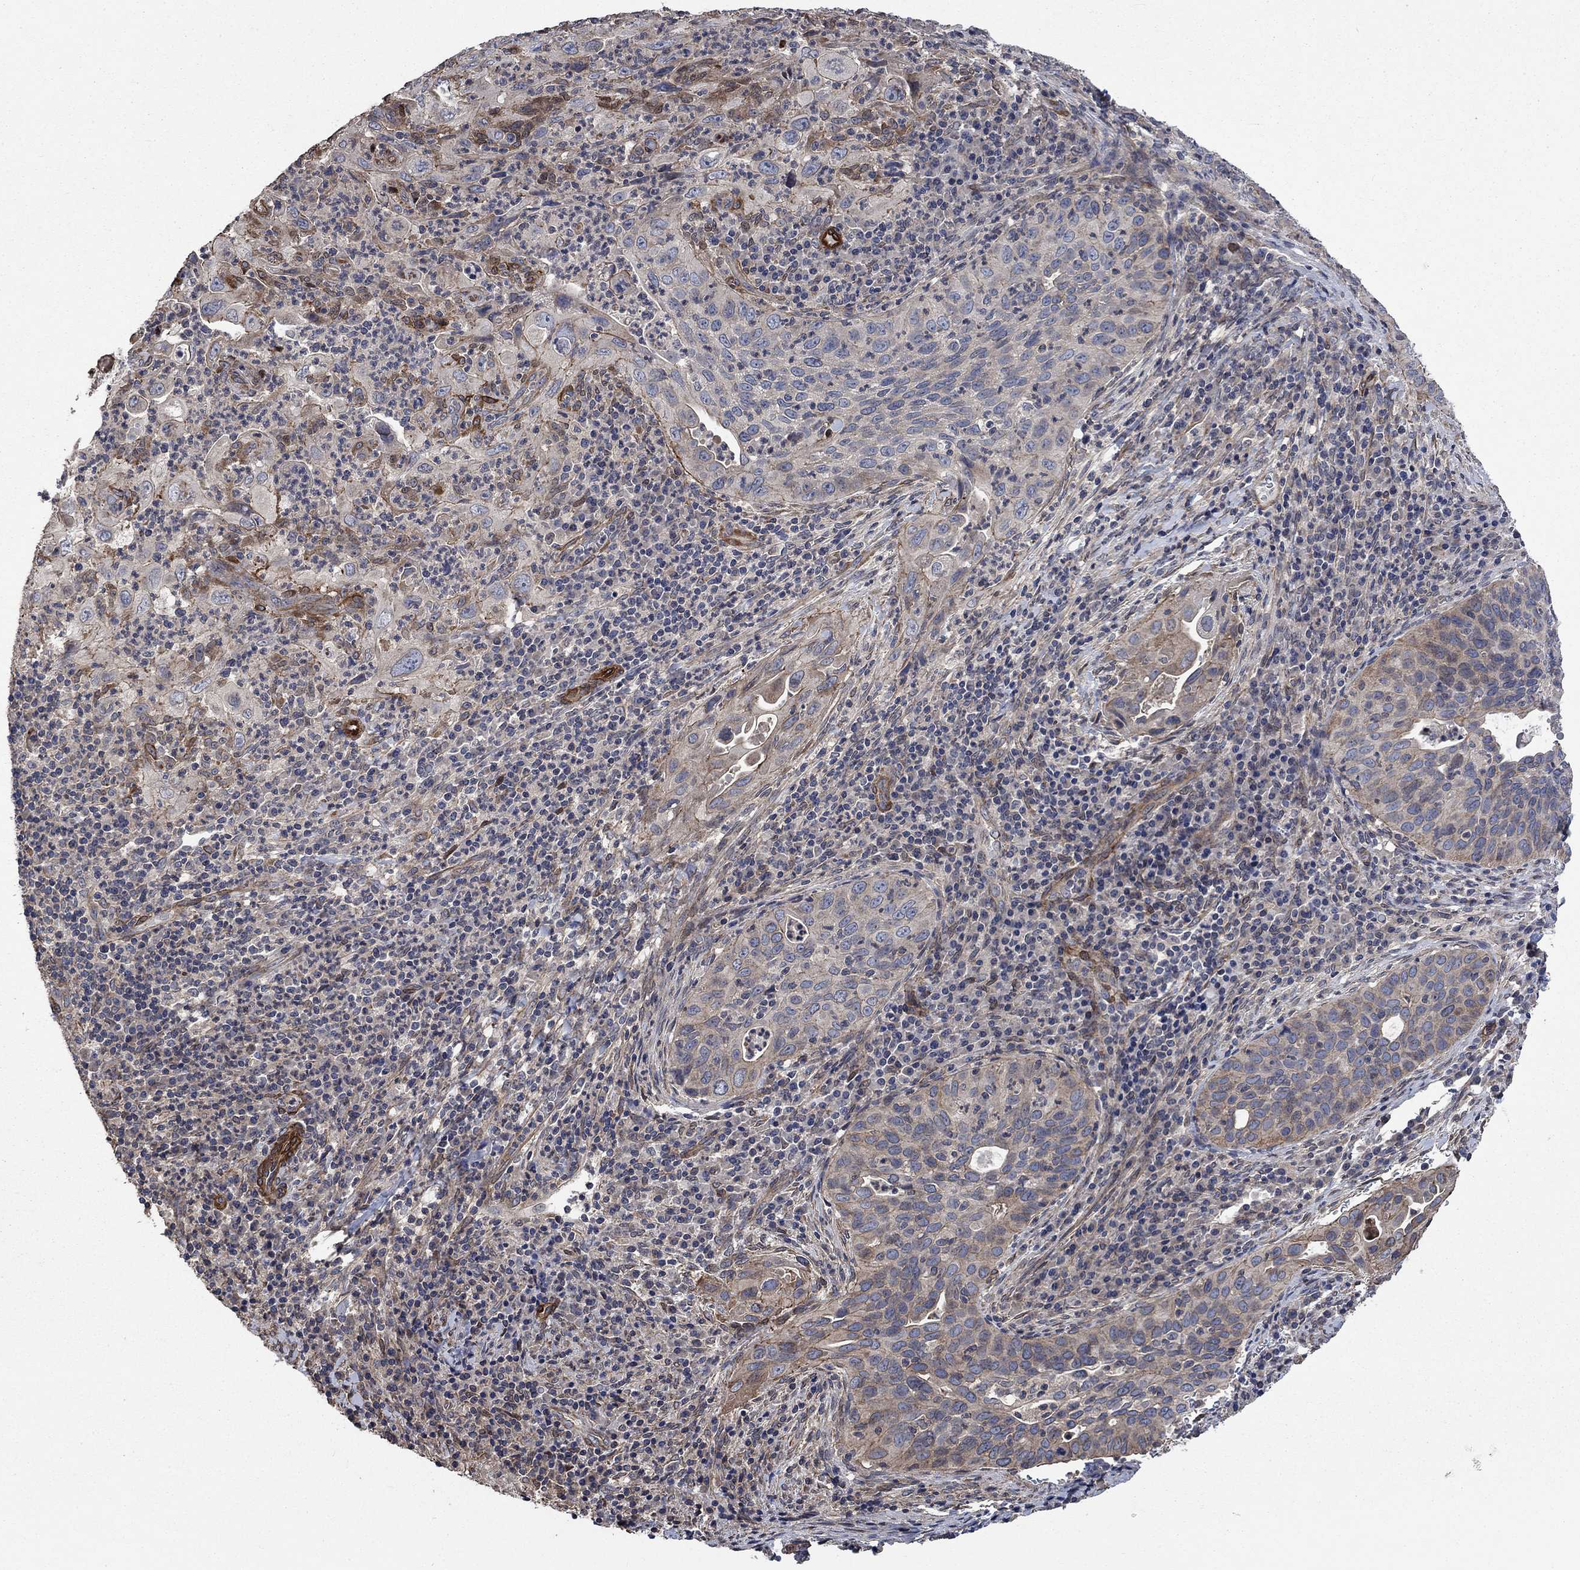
{"staining": {"intensity": "negative", "quantity": "none", "location": "none"}, "tissue": "cervical cancer", "cell_type": "Tumor cells", "image_type": "cancer", "snomed": [{"axis": "morphology", "description": "Squamous cell carcinoma, NOS"}, {"axis": "topography", "description": "Cervix"}], "caption": "This is an immunohistochemistry micrograph of cervical cancer. There is no staining in tumor cells.", "gene": "PDE3A", "patient": {"sex": "female", "age": 26}}